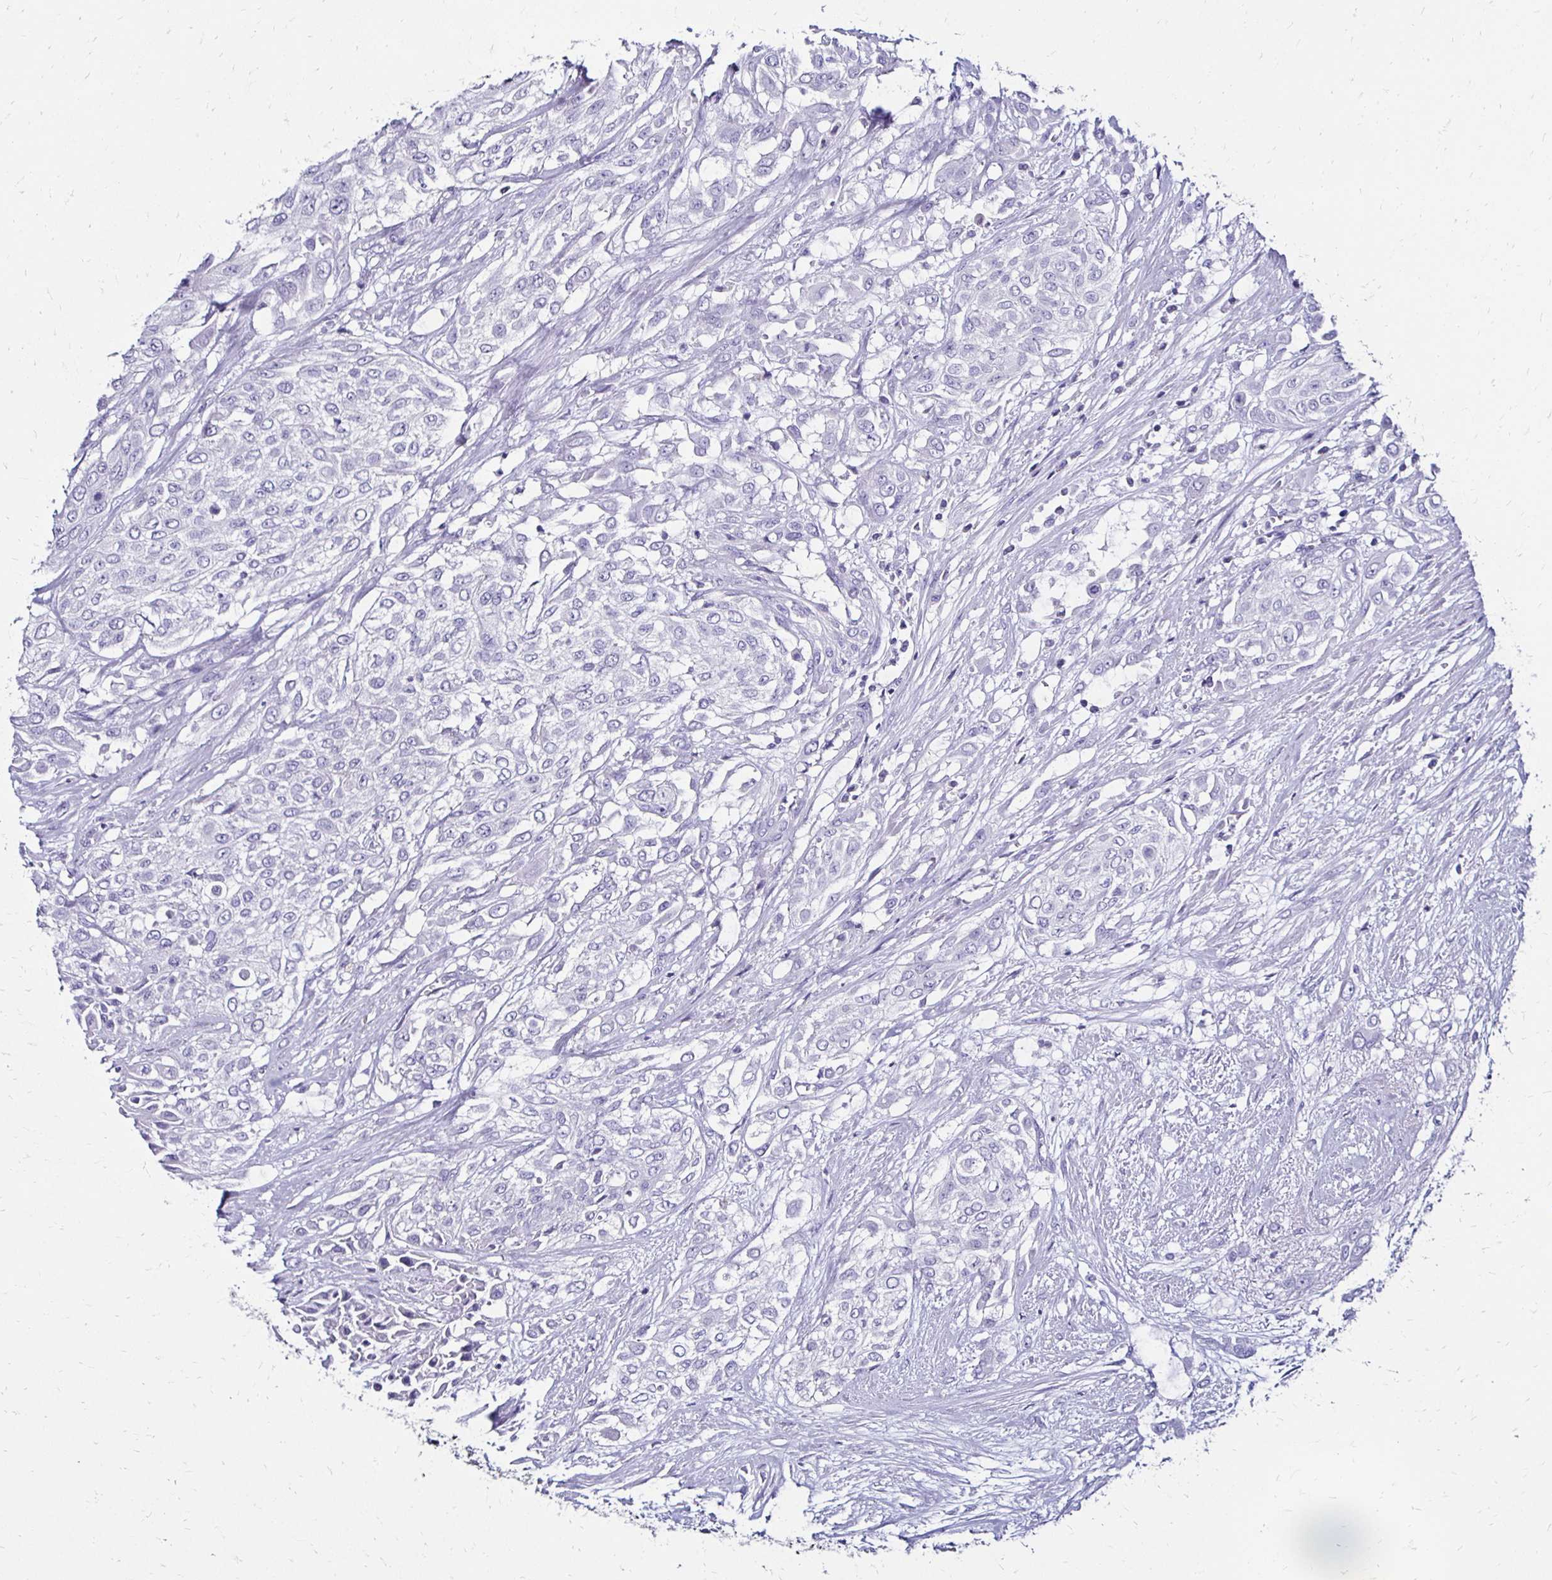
{"staining": {"intensity": "negative", "quantity": "none", "location": "none"}, "tissue": "urothelial cancer", "cell_type": "Tumor cells", "image_type": "cancer", "snomed": [{"axis": "morphology", "description": "Urothelial carcinoma, High grade"}, {"axis": "topography", "description": "Urinary bladder"}], "caption": "The micrograph exhibits no significant positivity in tumor cells of urothelial cancer.", "gene": "KCNT1", "patient": {"sex": "male", "age": 57}}